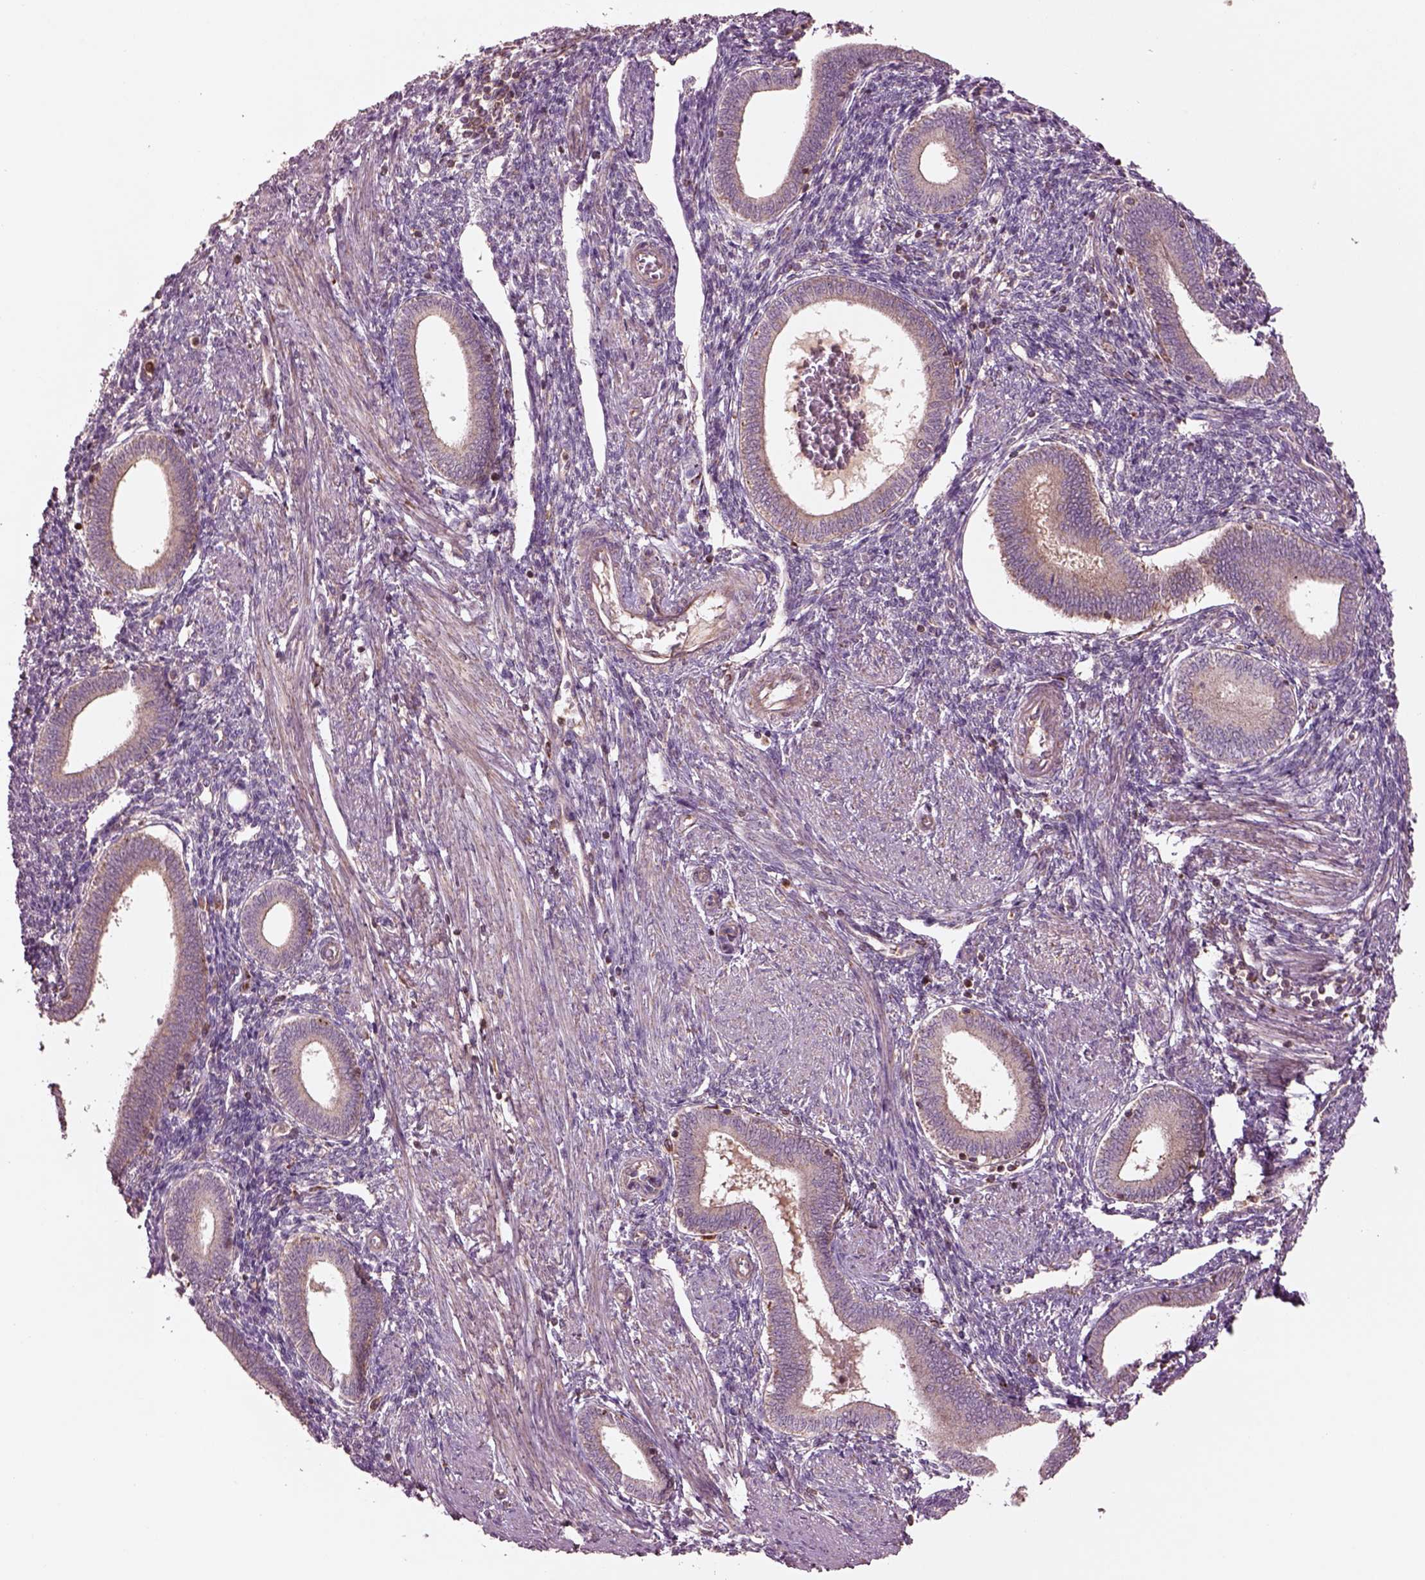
{"staining": {"intensity": "negative", "quantity": "none", "location": "none"}, "tissue": "endometrium", "cell_type": "Cells in endometrial stroma", "image_type": "normal", "snomed": [{"axis": "morphology", "description": "Normal tissue, NOS"}, {"axis": "topography", "description": "Endometrium"}], "caption": "Immunohistochemistry of benign endometrium reveals no staining in cells in endometrial stroma. (DAB immunohistochemistry (IHC), high magnification).", "gene": "SLC25A31", "patient": {"sex": "female", "age": 42}}